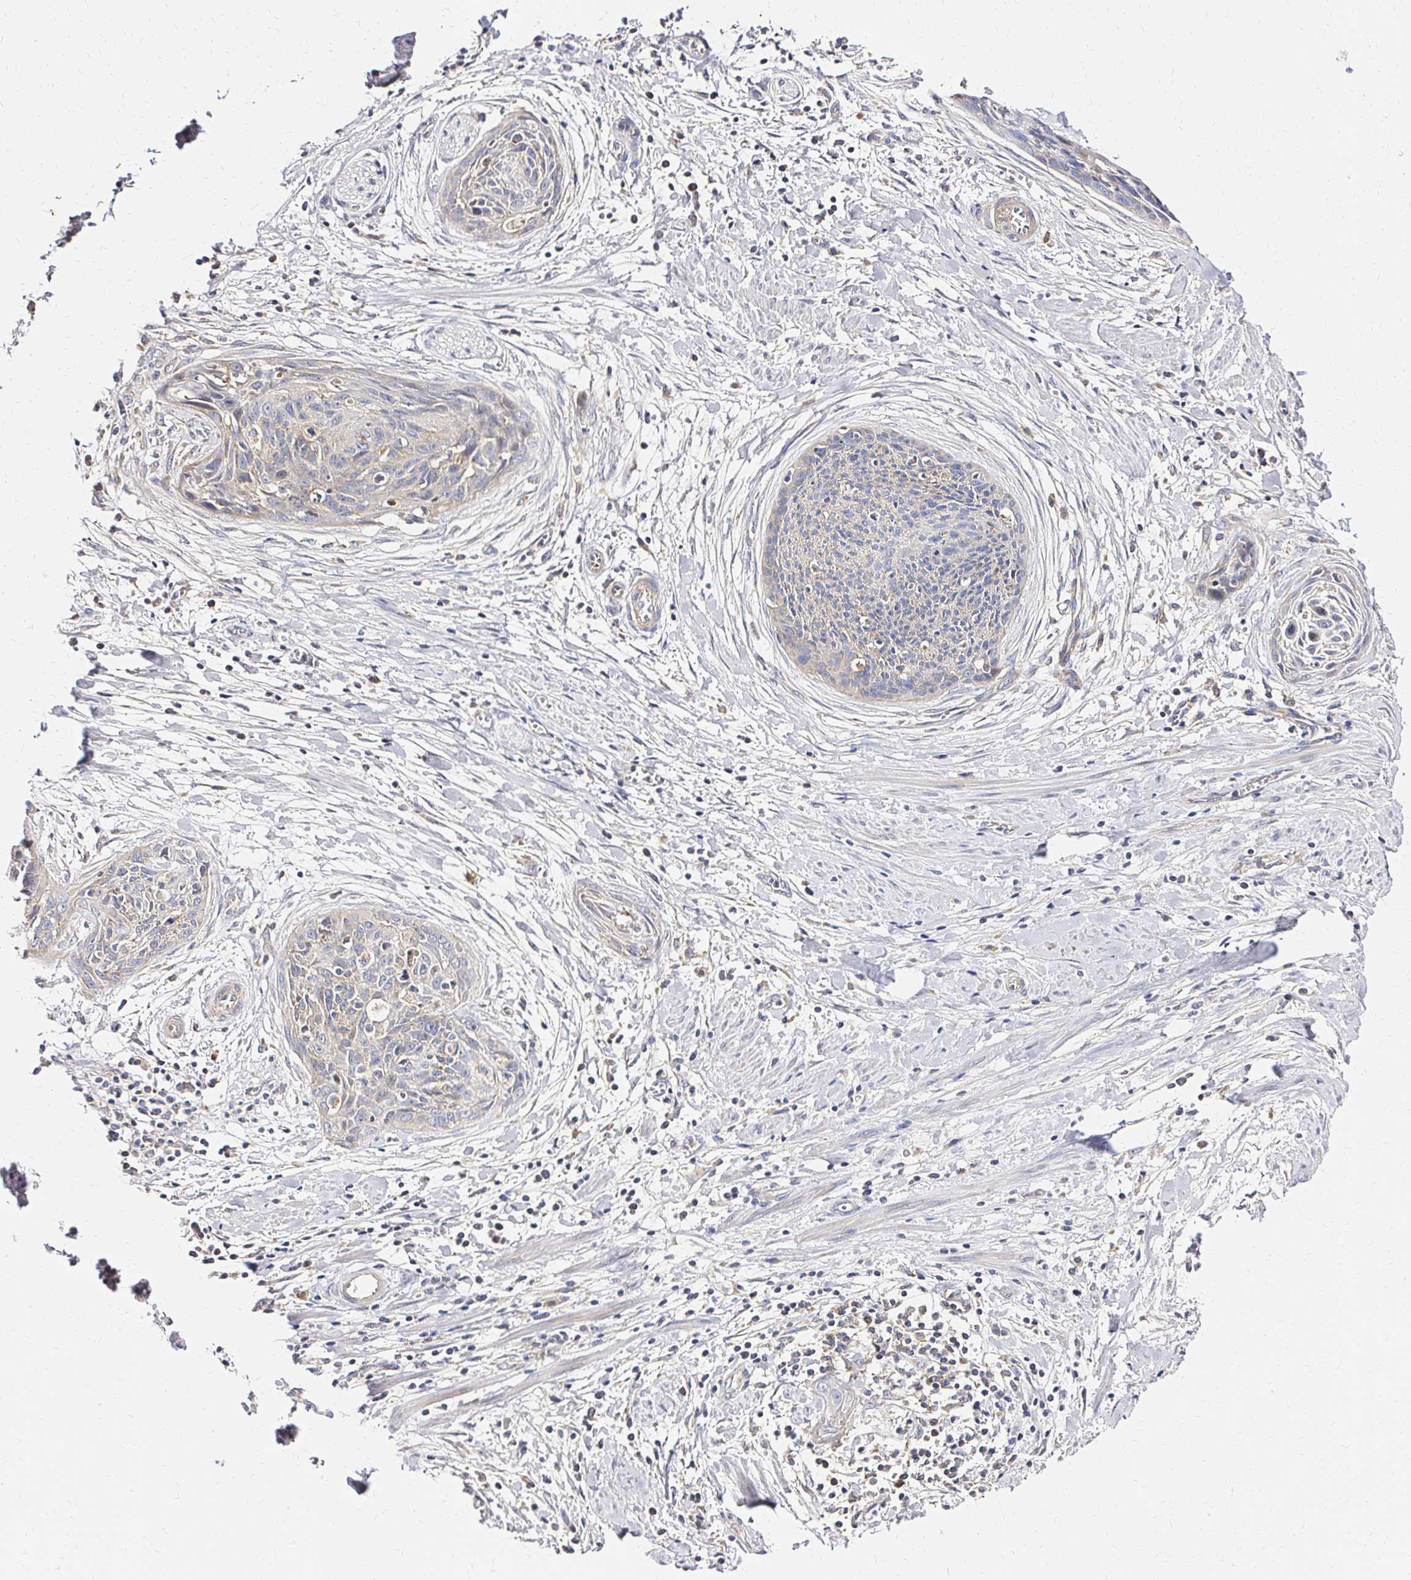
{"staining": {"intensity": "weak", "quantity": "<25%", "location": "cytoplasmic/membranous"}, "tissue": "cervical cancer", "cell_type": "Tumor cells", "image_type": "cancer", "snomed": [{"axis": "morphology", "description": "Squamous cell carcinoma, NOS"}, {"axis": "topography", "description": "Cervix"}], "caption": "Cervical squamous cell carcinoma was stained to show a protein in brown. There is no significant expression in tumor cells. Nuclei are stained in blue.", "gene": "MRPL13", "patient": {"sex": "female", "age": 55}}